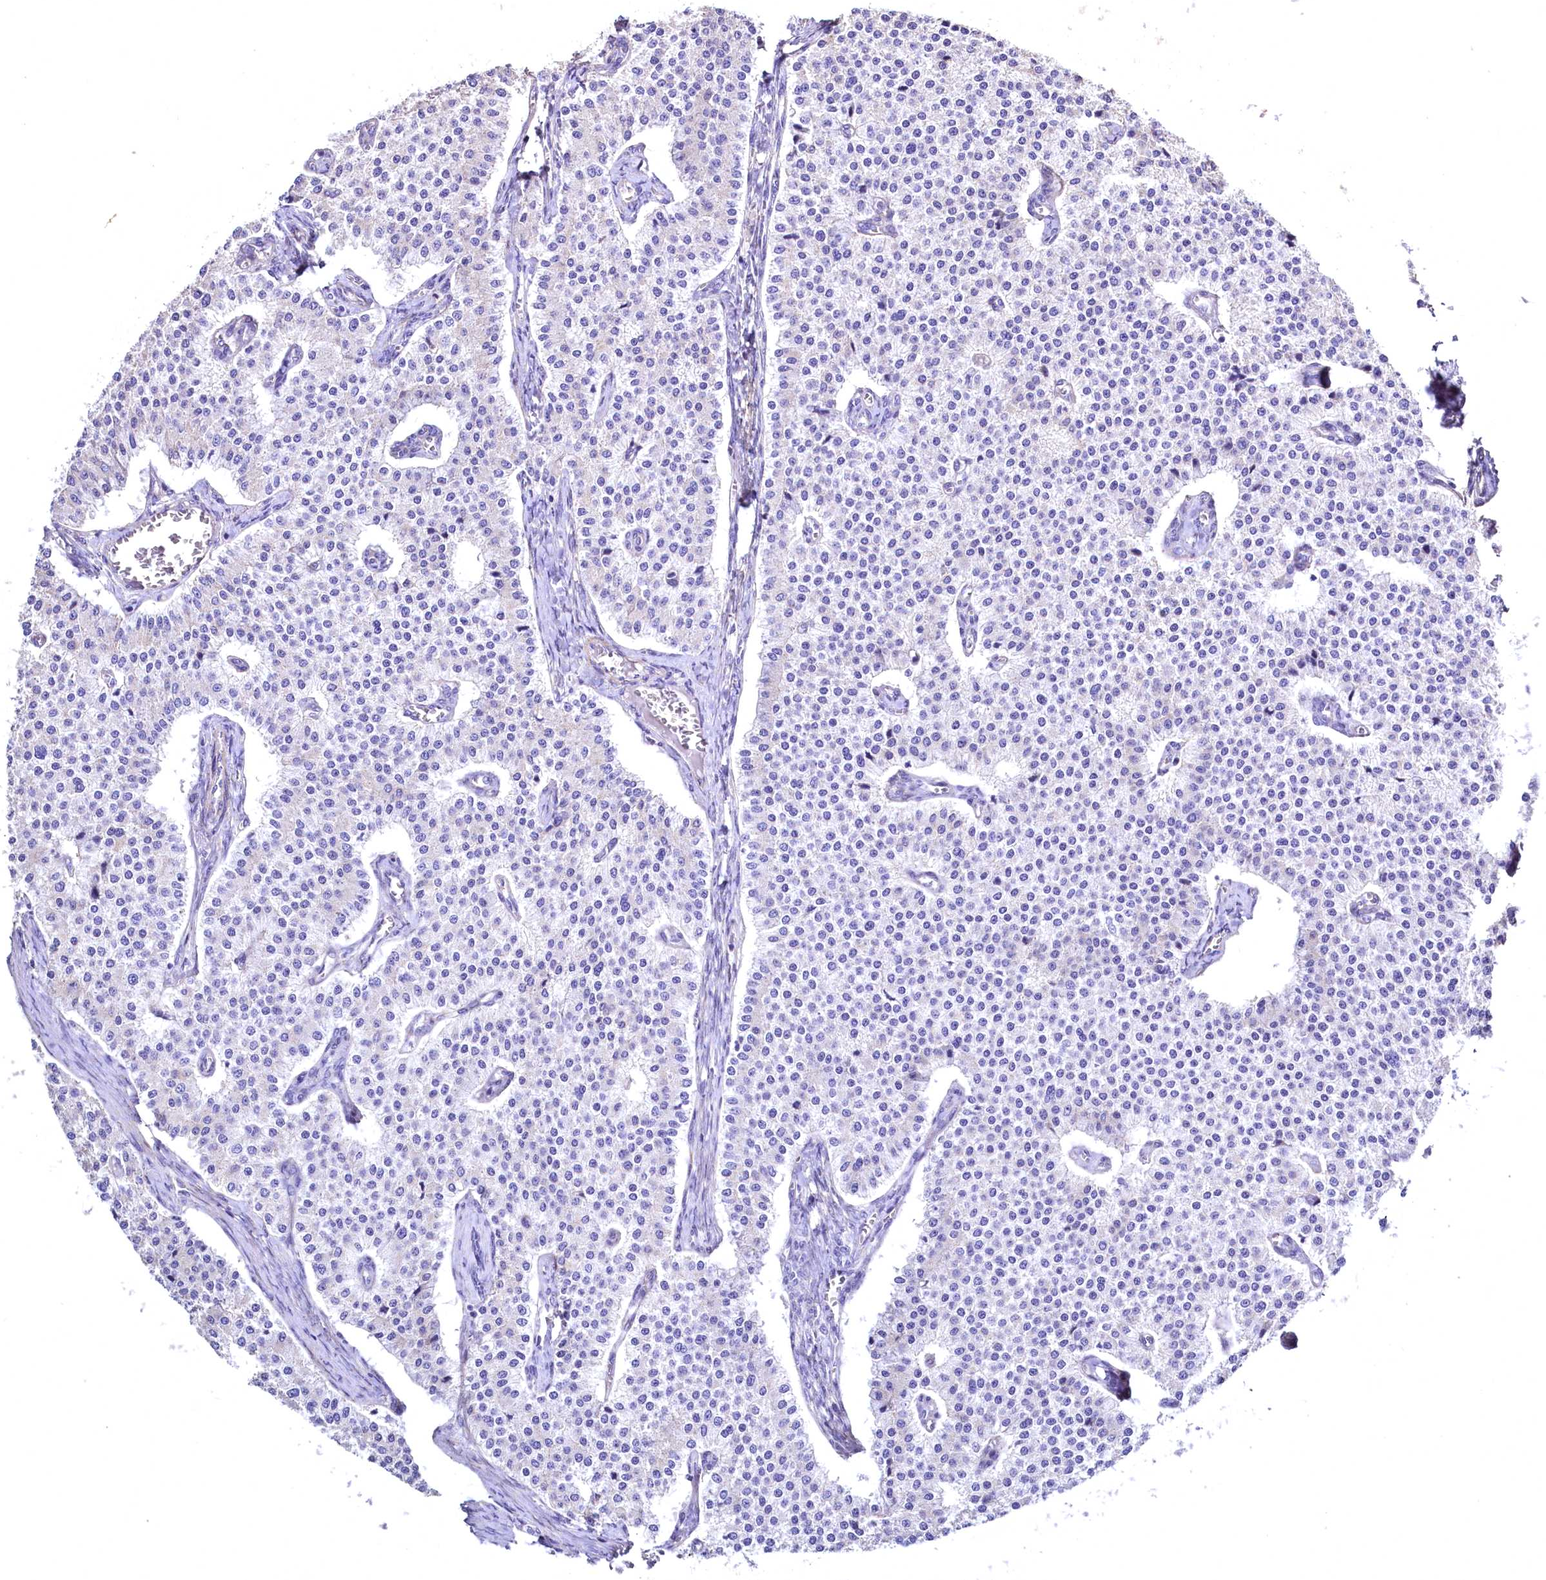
{"staining": {"intensity": "negative", "quantity": "none", "location": "none"}, "tissue": "carcinoid", "cell_type": "Tumor cells", "image_type": "cancer", "snomed": [{"axis": "morphology", "description": "Carcinoid, malignant, NOS"}, {"axis": "topography", "description": "Colon"}], "caption": "The immunohistochemistry photomicrograph has no significant positivity in tumor cells of carcinoid tissue. (Stains: DAB (3,3'-diaminobenzidine) immunohistochemistry with hematoxylin counter stain, Microscopy: brightfield microscopy at high magnification).", "gene": "WNT8A", "patient": {"sex": "female", "age": 52}}